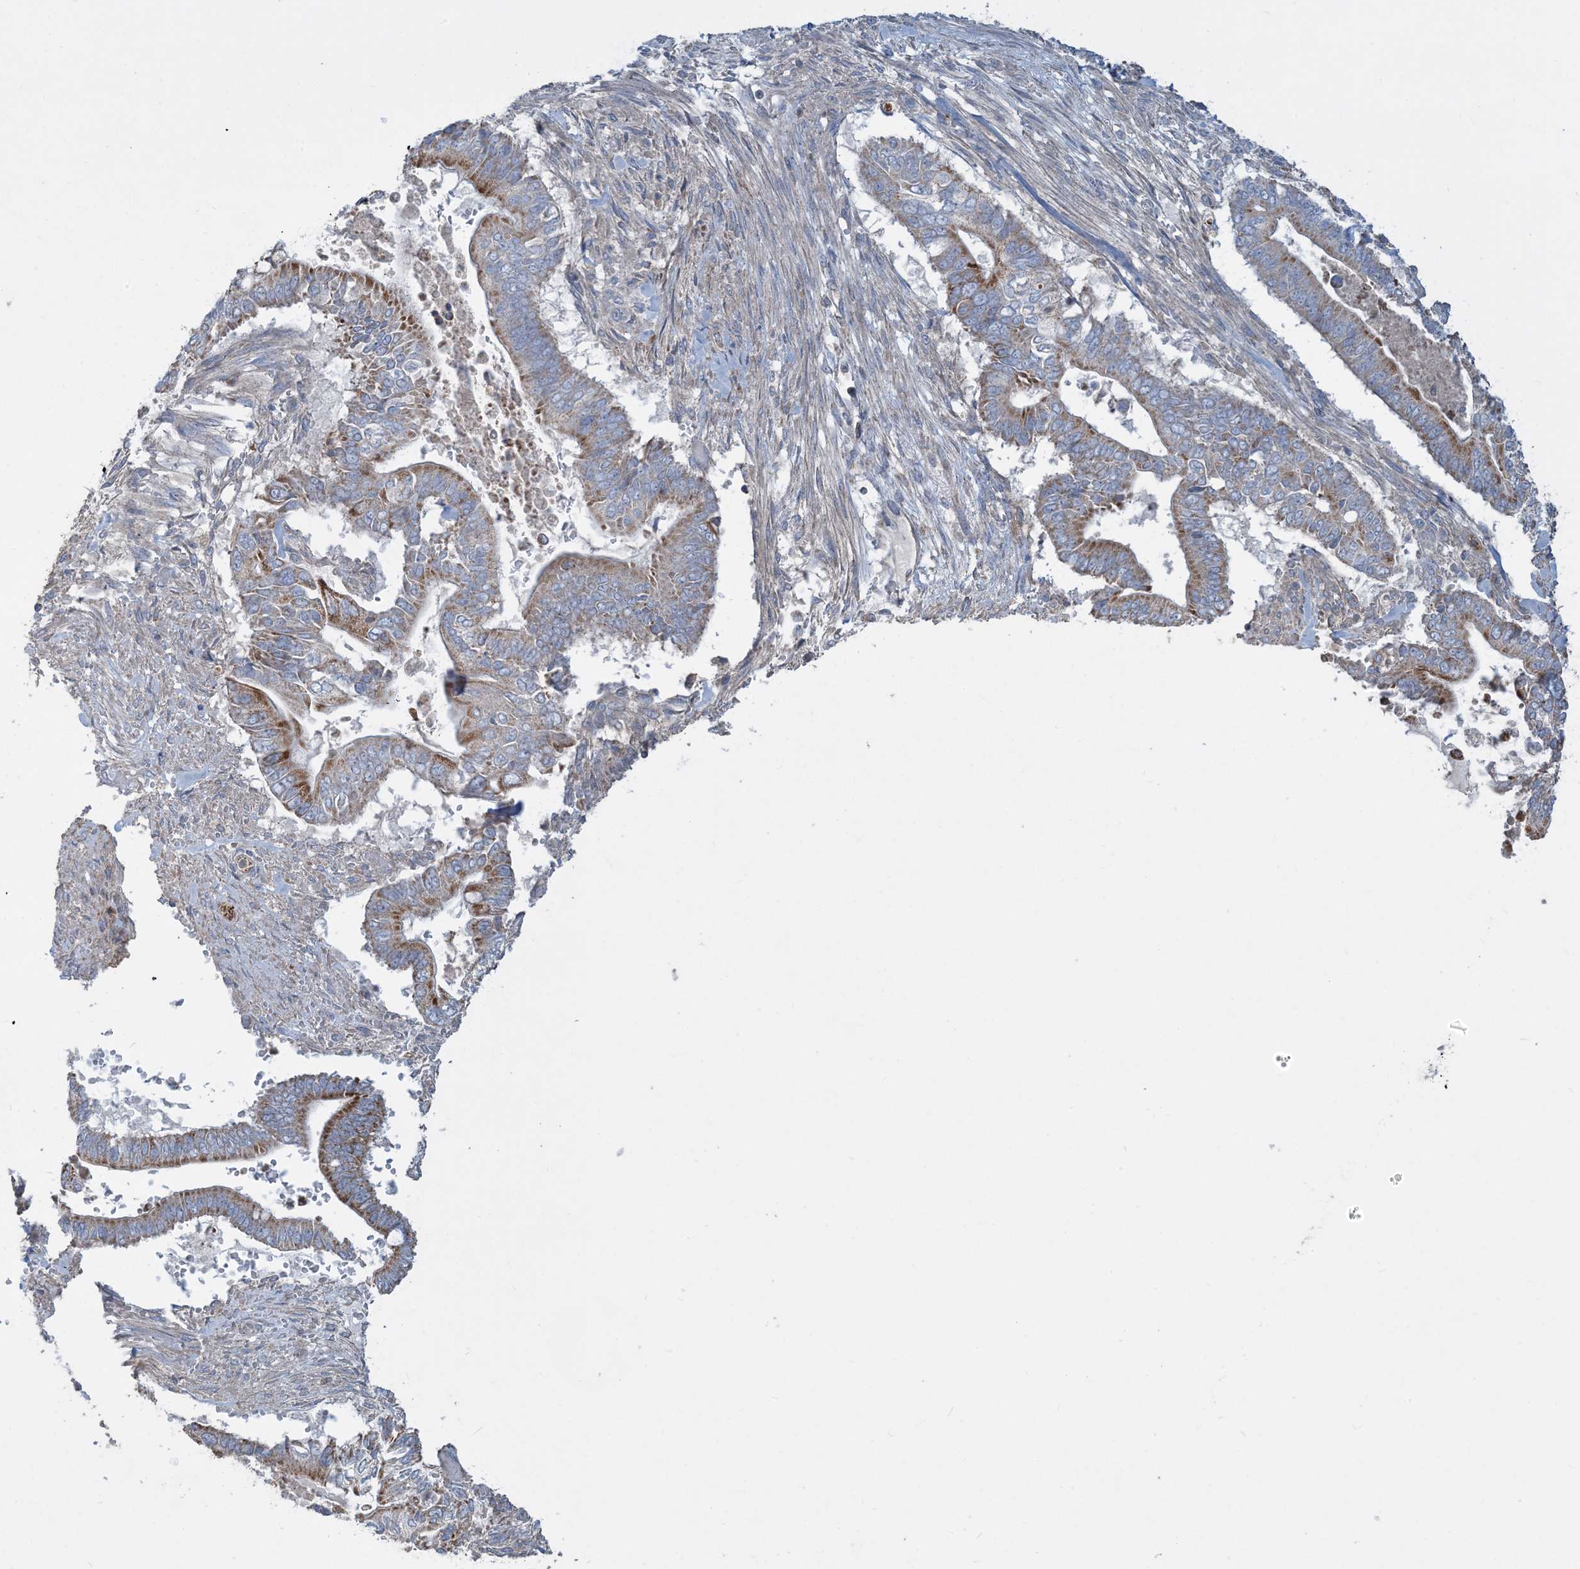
{"staining": {"intensity": "moderate", "quantity": ">75%", "location": "cytoplasmic/membranous"}, "tissue": "pancreatic cancer", "cell_type": "Tumor cells", "image_type": "cancer", "snomed": [{"axis": "morphology", "description": "Adenocarcinoma, NOS"}, {"axis": "topography", "description": "Pancreas"}], "caption": "About >75% of tumor cells in human adenocarcinoma (pancreatic) reveal moderate cytoplasmic/membranous protein staining as visualized by brown immunohistochemical staining.", "gene": "ECHDC1", "patient": {"sex": "male", "age": 68}}